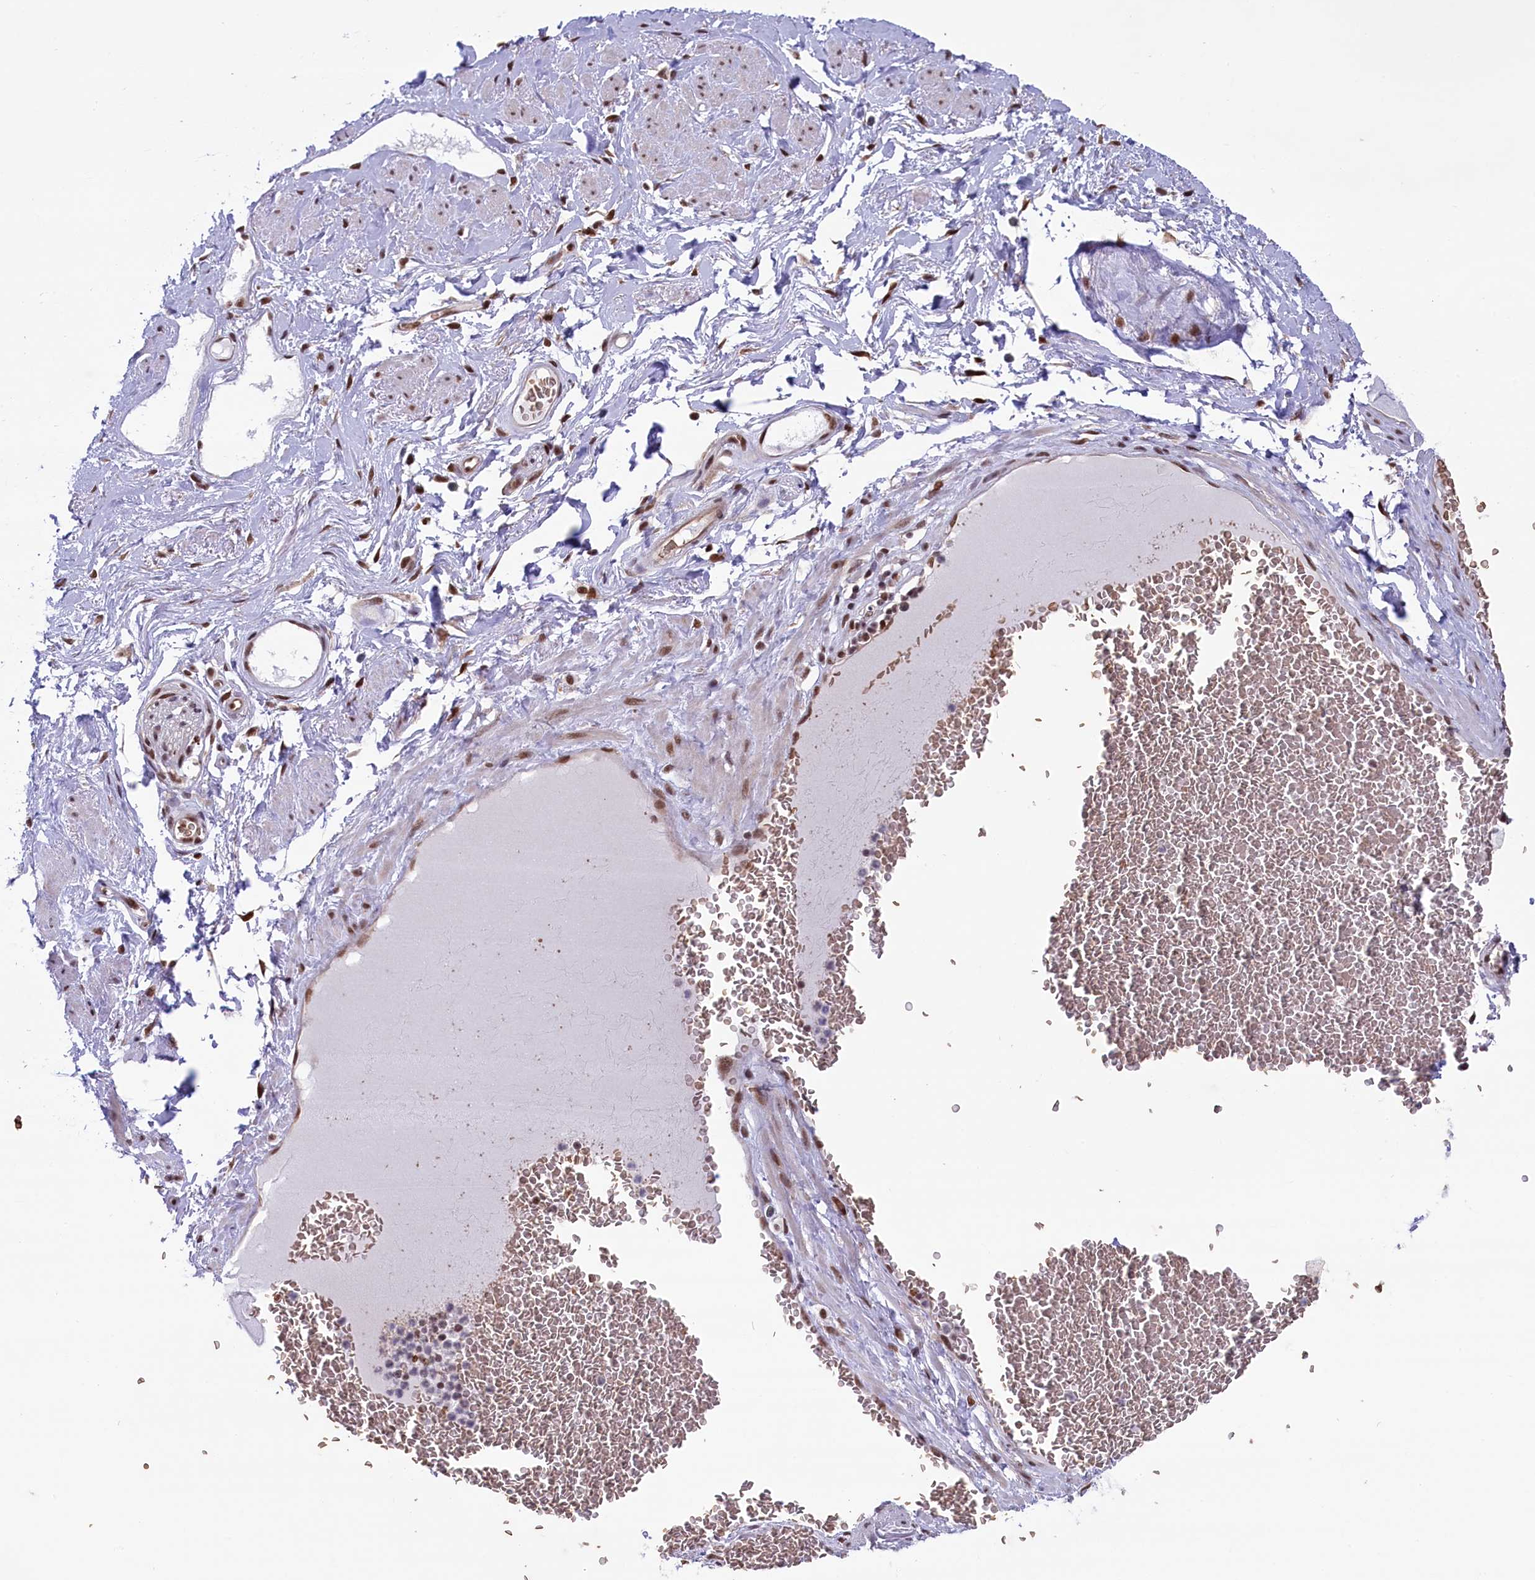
{"staining": {"intensity": "moderate", "quantity": ">75%", "location": "nuclear"}, "tissue": "adipose tissue", "cell_type": "Adipocytes", "image_type": "normal", "snomed": [{"axis": "morphology", "description": "Normal tissue, NOS"}, {"axis": "morphology", "description": "Adenocarcinoma, NOS"}, {"axis": "topography", "description": "Rectum"}, {"axis": "topography", "description": "Vagina"}, {"axis": "topography", "description": "Peripheral nerve tissue"}], "caption": "Benign adipose tissue demonstrates moderate nuclear positivity in approximately >75% of adipocytes.", "gene": "MPHOSPH8", "patient": {"sex": "female", "age": 71}}